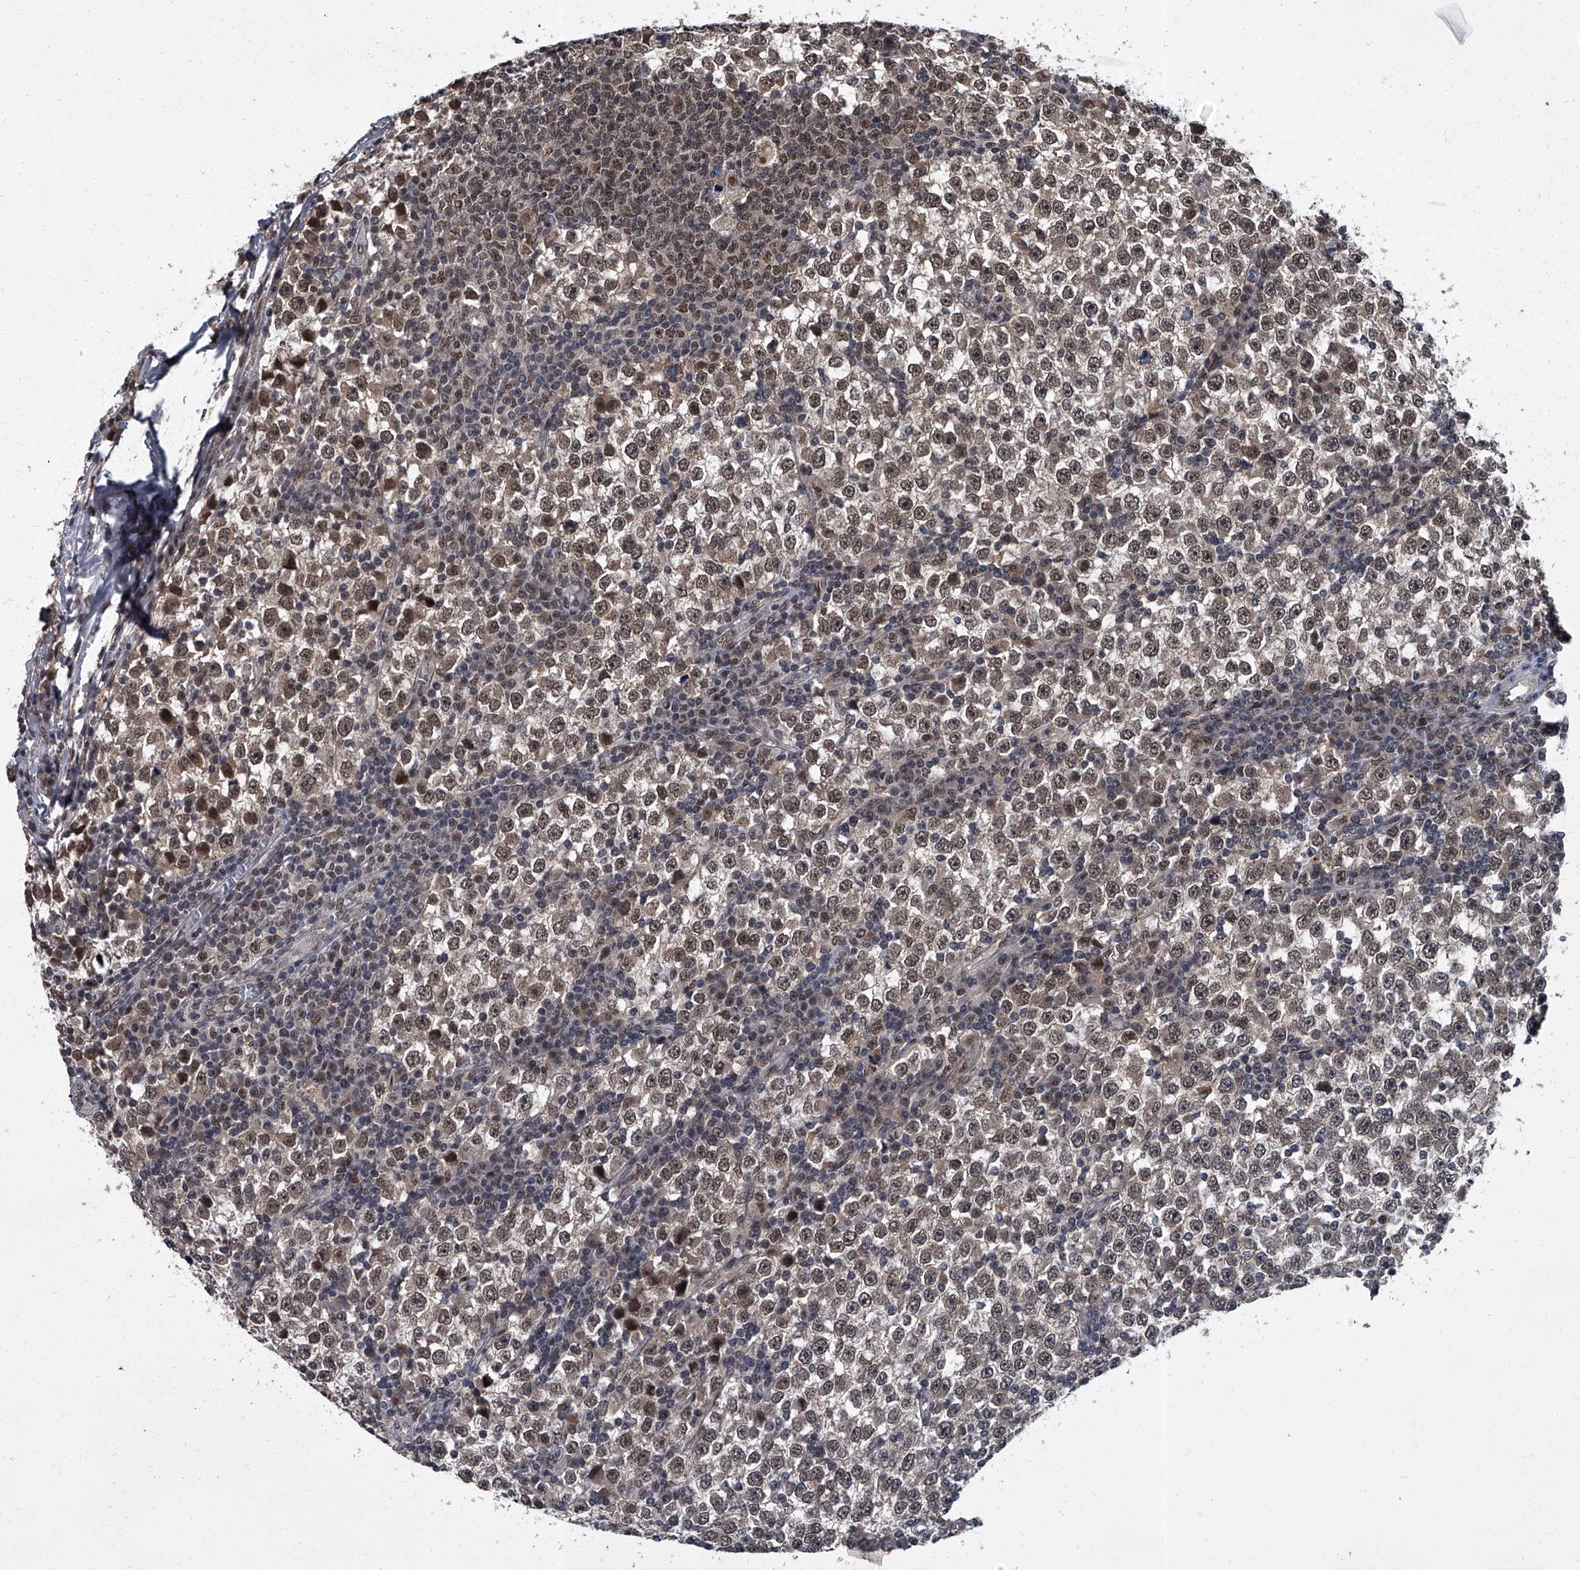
{"staining": {"intensity": "moderate", "quantity": ">75%", "location": "nuclear"}, "tissue": "testis cancer", "cell_type": "Tumor cells", "image_type": "cancer", "snomed": [{"axis": "morphology", "description": "Seminoma, NOS"}, {"axis": "topography", "description": "Testis"}], "caption": "Protein expression by immunohistochemistry (IHC) shows moderate nuclear staining in approximately >75% of tumor cells in testis cancer (seminoma).", "gene": "ZNF518B", "patient": {"sex": "male", "age": 65}}